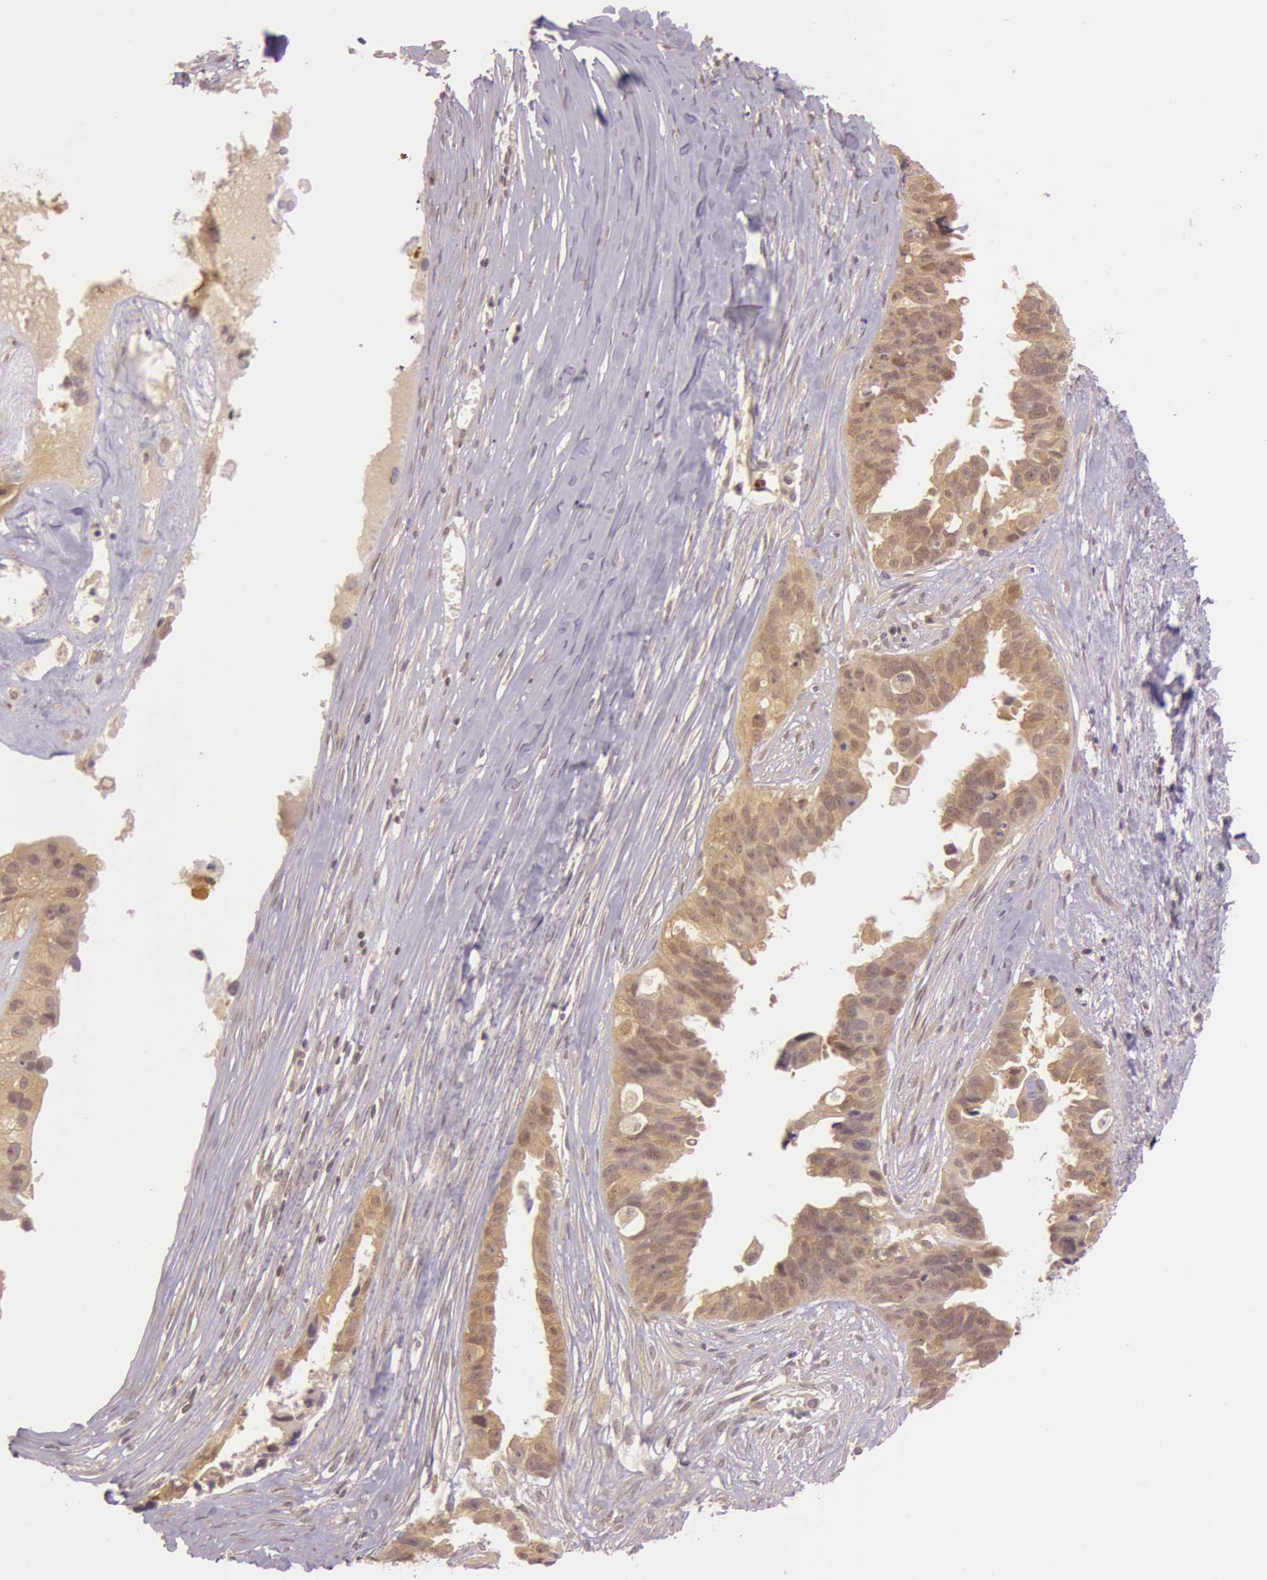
{"staining": {"intensity": "moderate", "quantity": ">75%", "location": "cytoplasmic/membranous"}, "tissue": "ovarian cancer", "cell_type": "Tumor cells", "image_type": "cancer", "snomed": [{"axis": "morphology", "description": "Carcinoma, endometroid"}, {"axis": "topography", "description": "Ovary"}], "caption": "Immunohistochemistry of ovarian cancer (endometroid carcinoma) exhibits medium levels of moderate cytoplasmic/membranous expression in about >75% of tumor cells.", "gene": "ATG2B", "patient": {"sex": "female", "age": 85}}